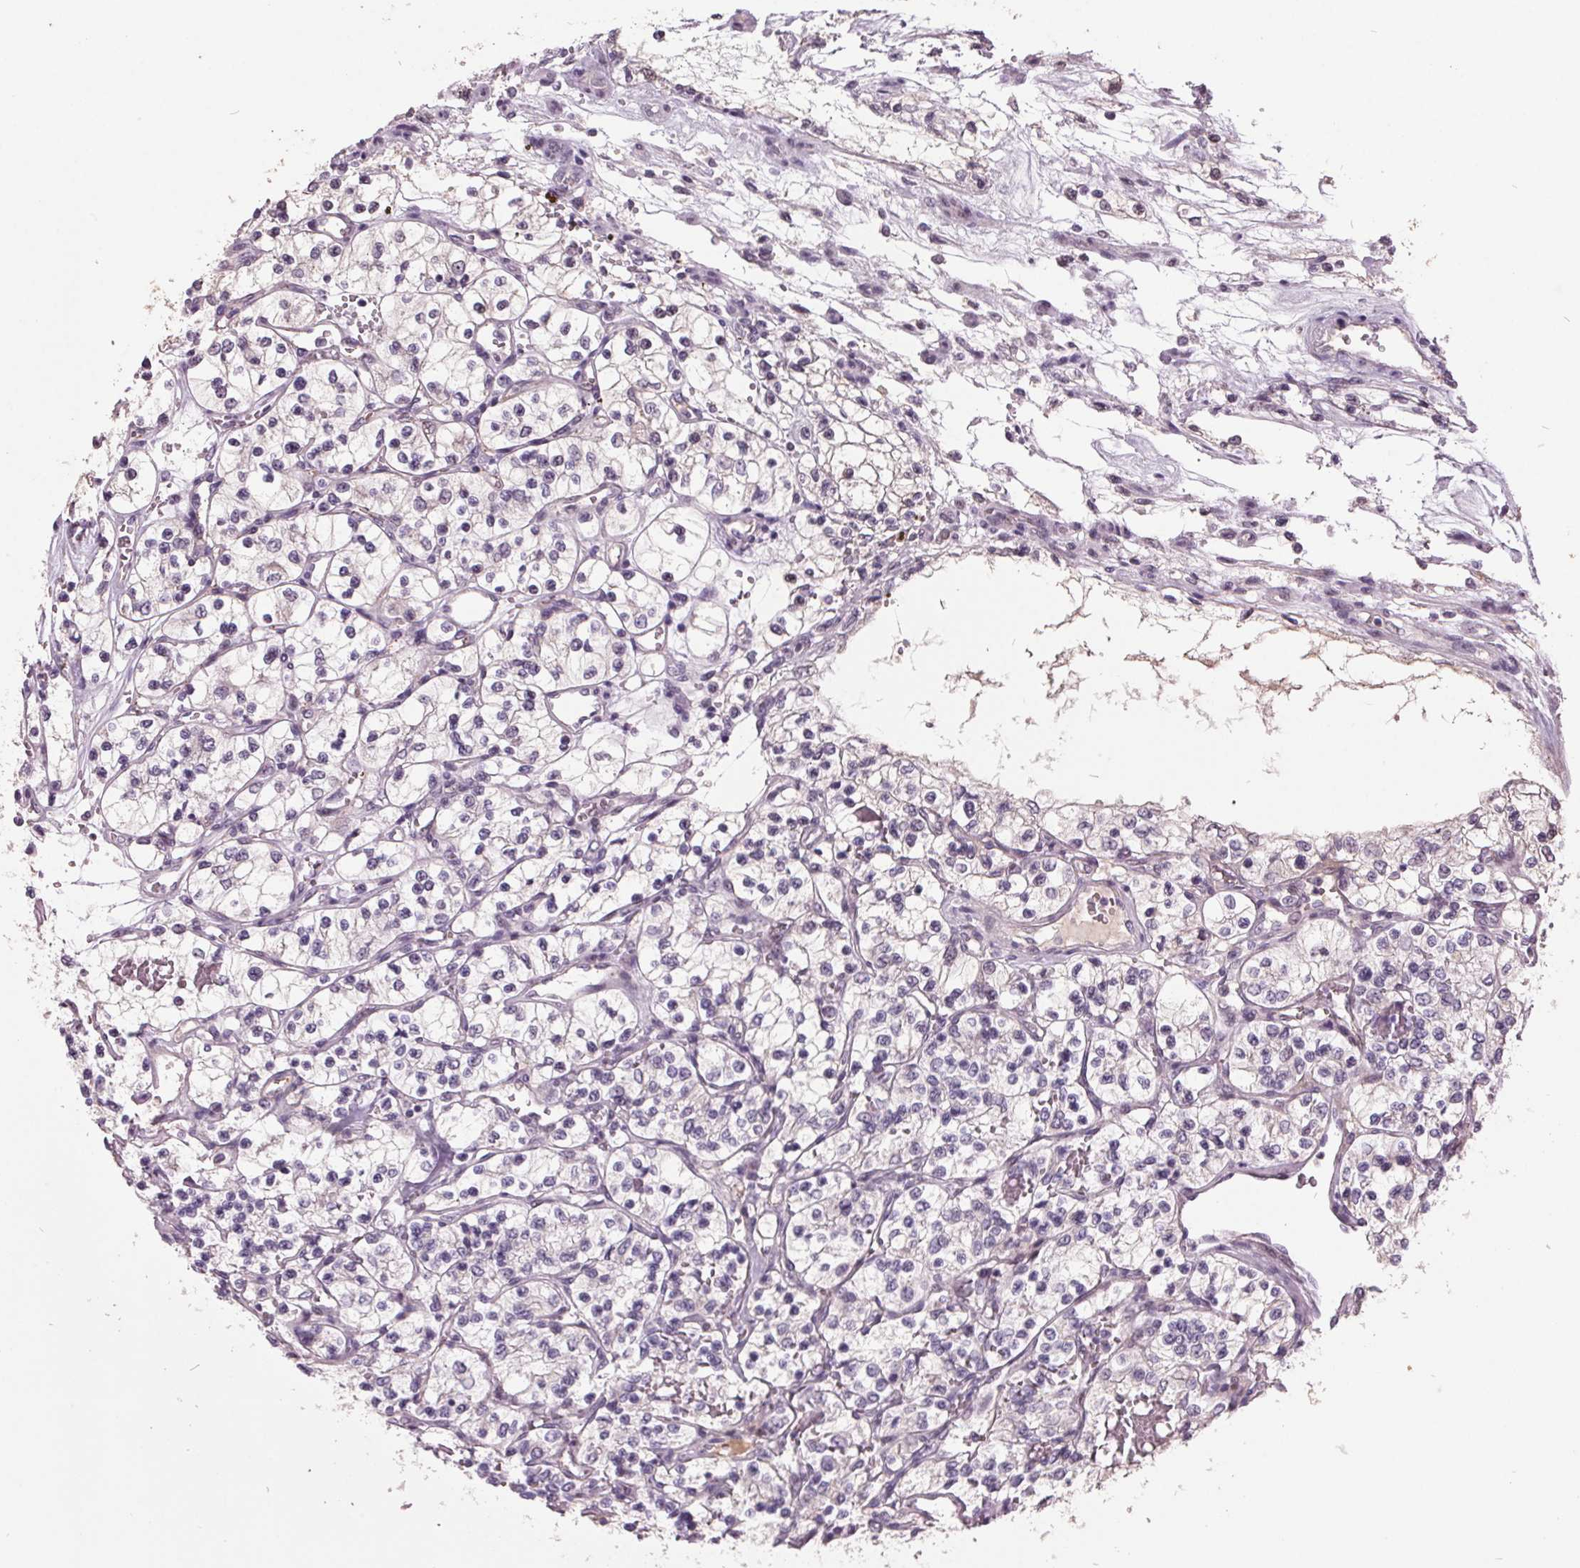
{"staining": {"intensity": "negative", "quantity": "none", "location": "none"}, "tissue": "renal cancer", "cell_type": "Tumor cells", "image_type": "cancer", "snomed": [{"axis": "morphology", "description": "Adenocarcinoma, NOS"}, {"axis": "topography", "description": "Kidney"}], "caption": "An image of adenocarcinoma (renal) stained for a protein exhibits no brown staining in tumor cells.", "gene": "C2orf16", "patient": {"sex": "female", "age": 69}}